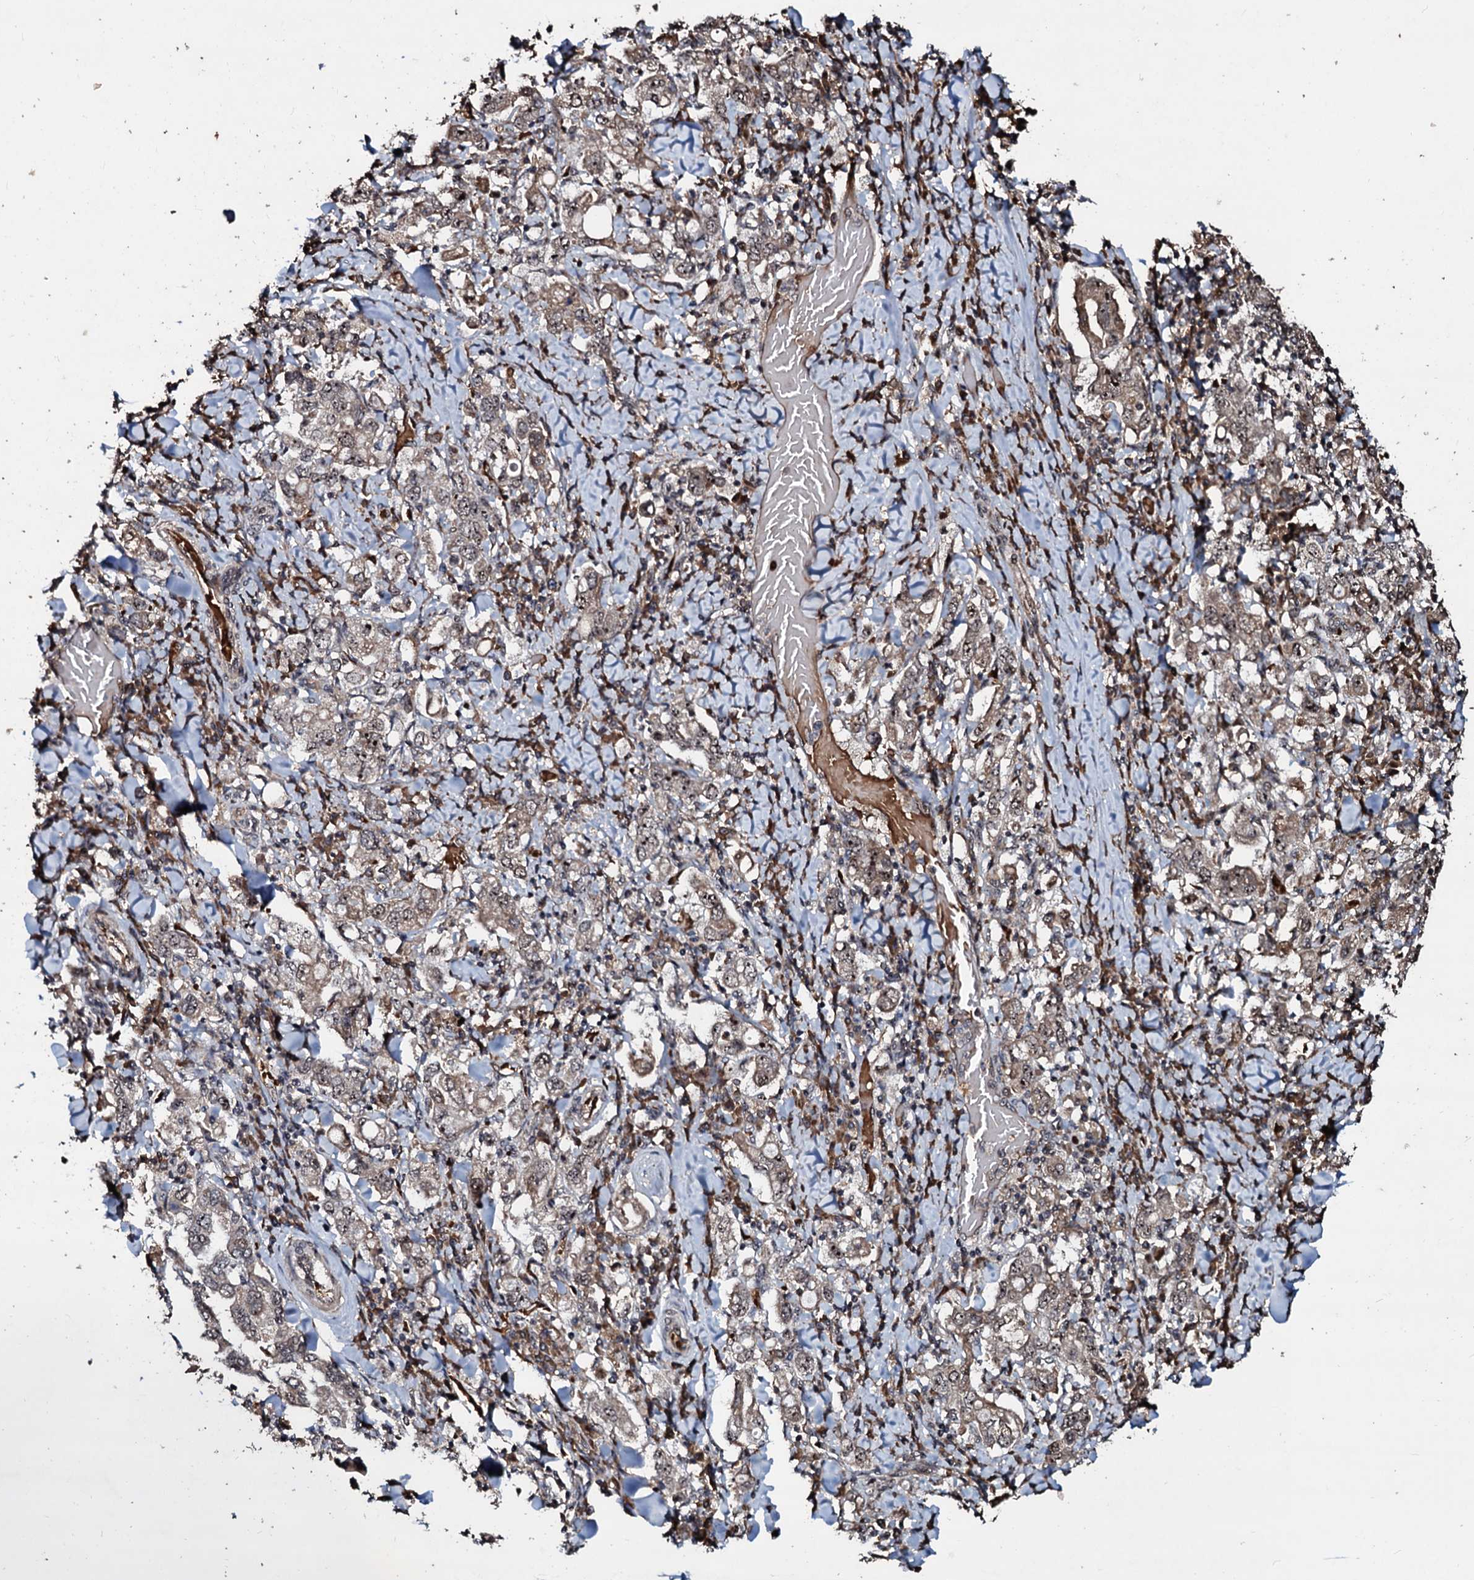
{"staining": {"intensity": "weak", "quantity": ">75%", "location": "cytoplasmic/membranous,nuclear"}, "tissue": "stomach cancer", "cell_type": "Tumor cells", "image_type": "cancer", "snomed": [{"axis": "morphology", "description": "Adenocarcinoma, NOS"}, {"axis": "topography", "description": "Stomach, upper"}], "caption": "Adenocarcinoma (stomach) stained with a protein marker demonstrates weak staining in tumor cells.", "gene": "SUPT7L", "patient": {"sex": "male", "age": 62}}